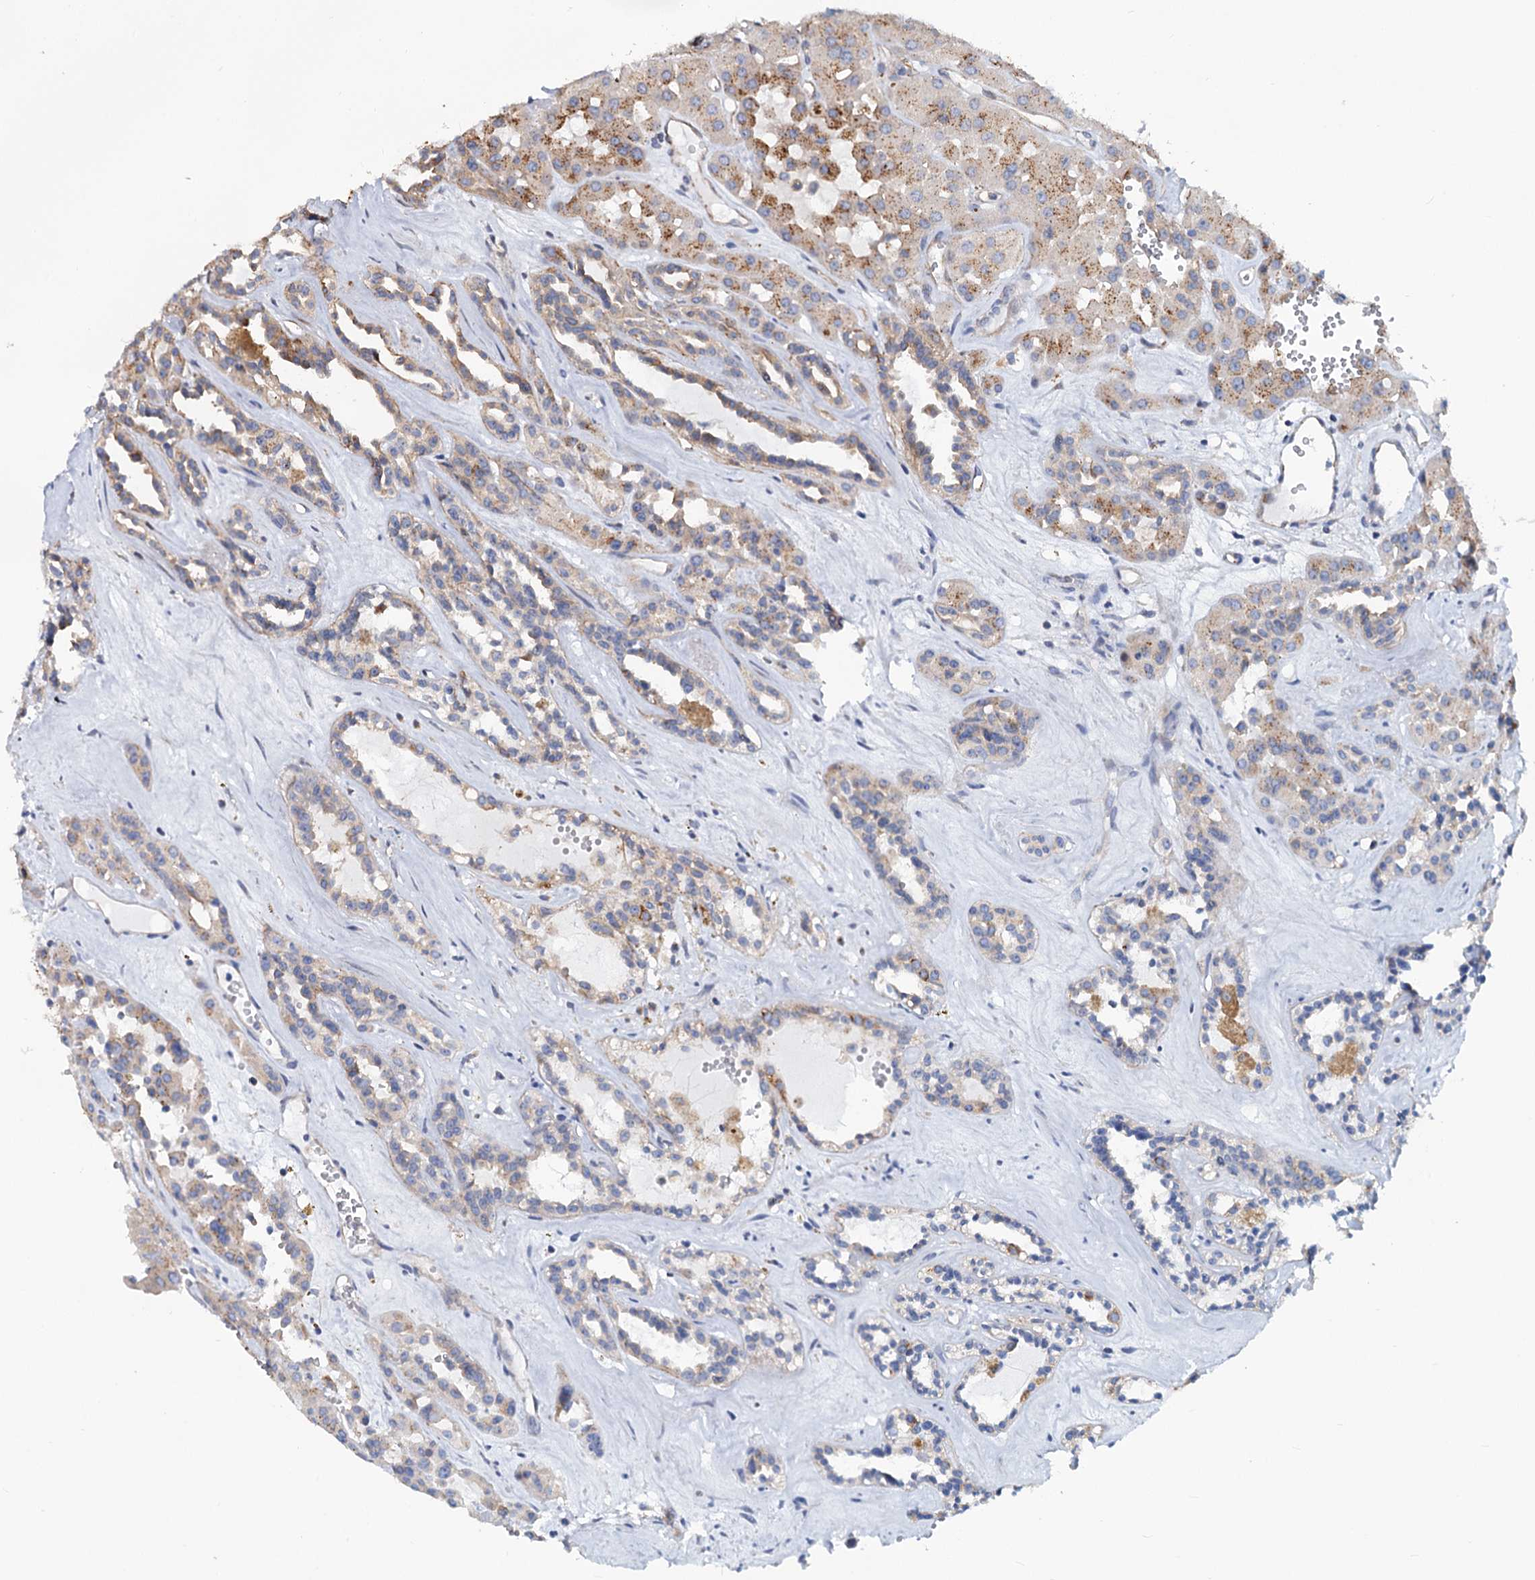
{"staining": {"intensity": "moderate", "quantity": "25%-75%", "location": "cytoplasmic/membranous"}, "tissue": "renal cancer", "cell_type": "Tumor cells", "image_type": "cancer", "snomed": [{"axis": "morphology", "description": "Carcinoma, NOS"}, {"axis": "topography", "description": "Kidney"}], "caption": "Immunohistochemistry micrograph of human renal carcinoma stained for a protein (brown), which exhibits medium levels of moderate cytoplasmic/membranous positivity in approximately 25%-75% of tumor cells.", "gene": "PSEN1", "patient": {"sex": "female", "age": 75}}